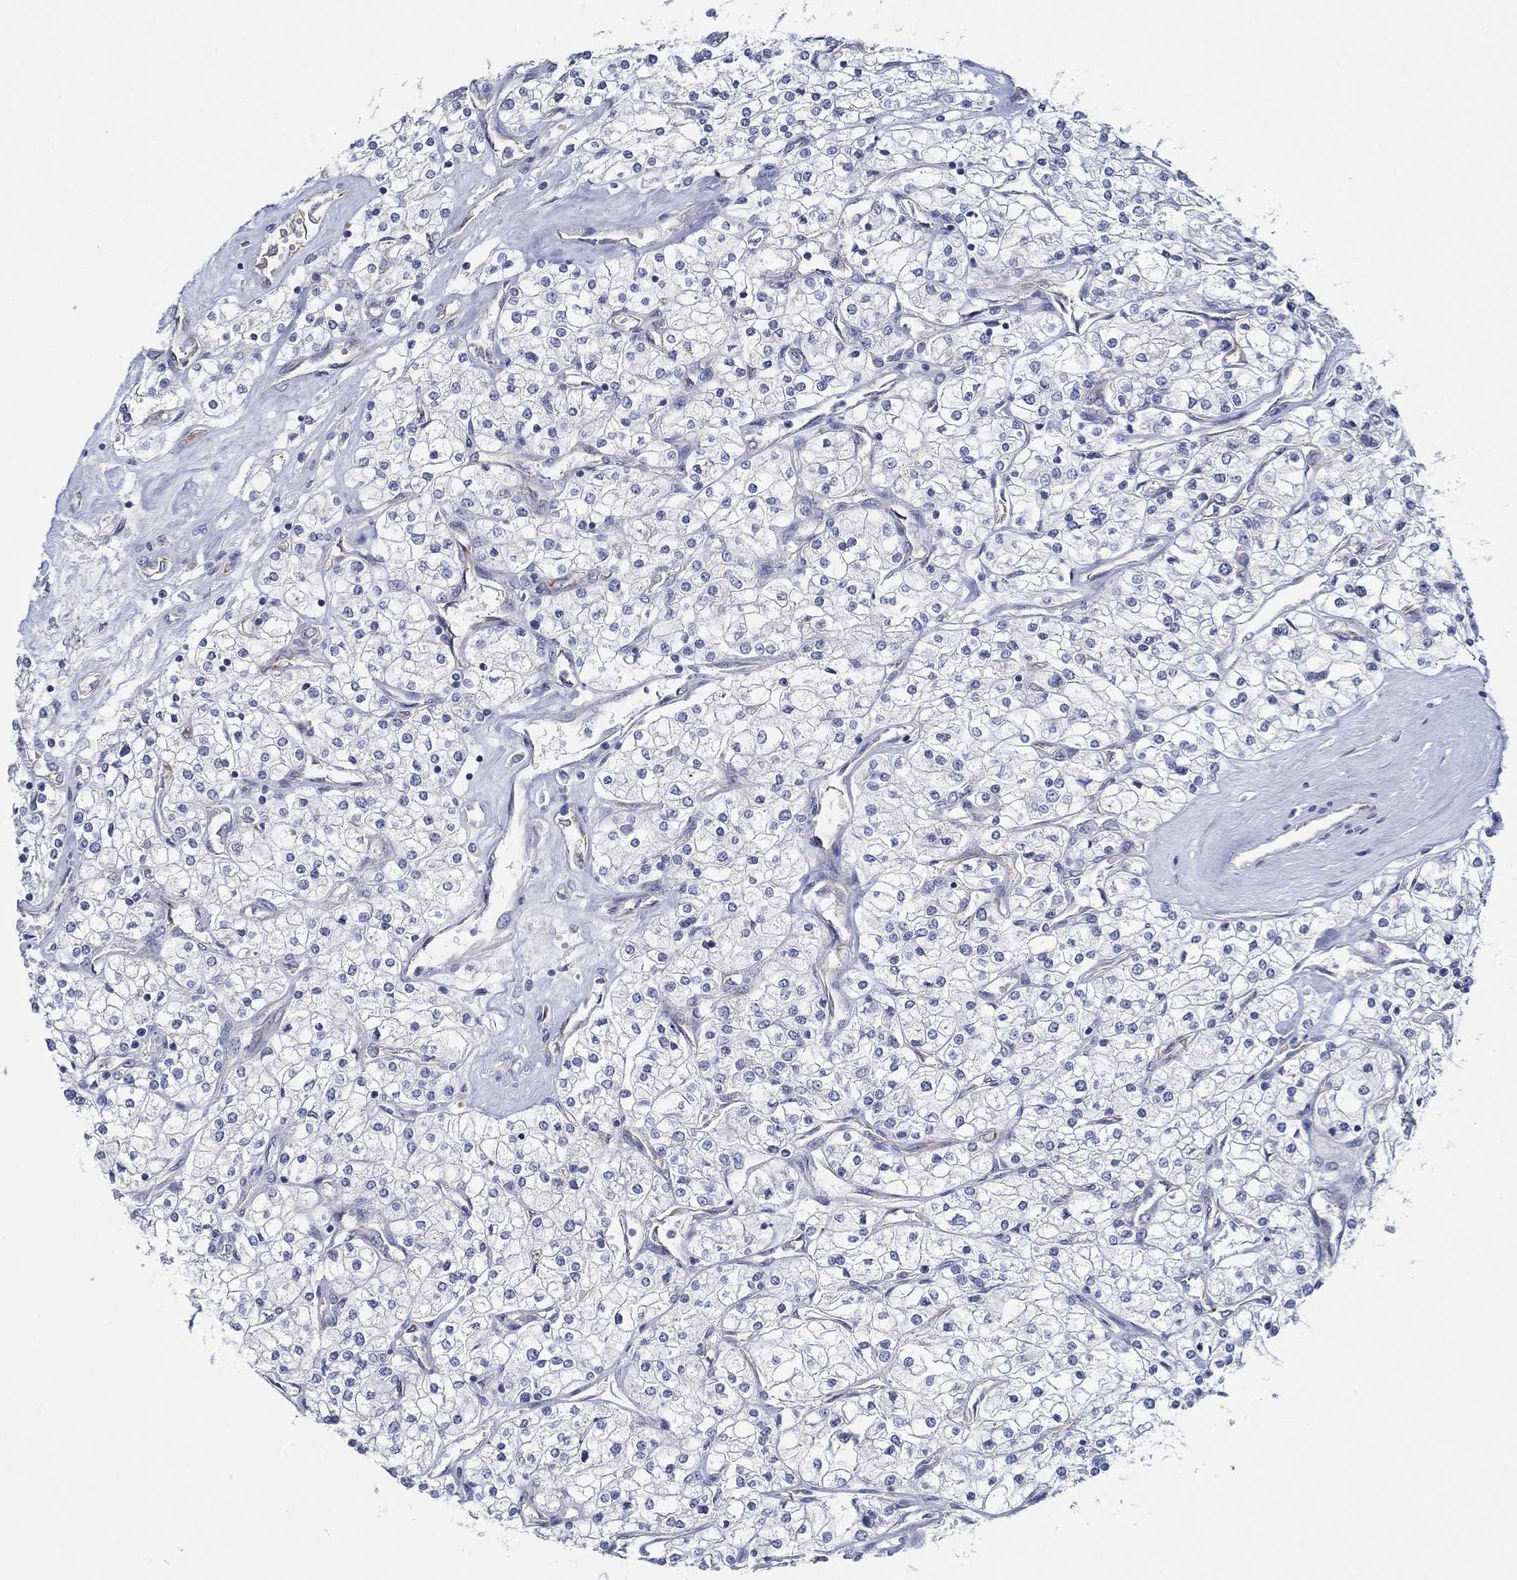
{"staining": {"intensity": "negative", "quantity": "none", "location": "none"}, "tissue": "renal cancer", "cell_type": "Tumor cells", "image_type": "cancer", "snomed": [{"axis": "morphology", "description": "Adenocarcinoma, NOS"}, {"axis": "topography", "description": "Kidney"}], "caption": "The photomicrograph shows no significant staining in tumor cells of renal cancer (adenocarcinoma).", "gene": "GJA5", "patient": {"sex": "male", "age": 80}}